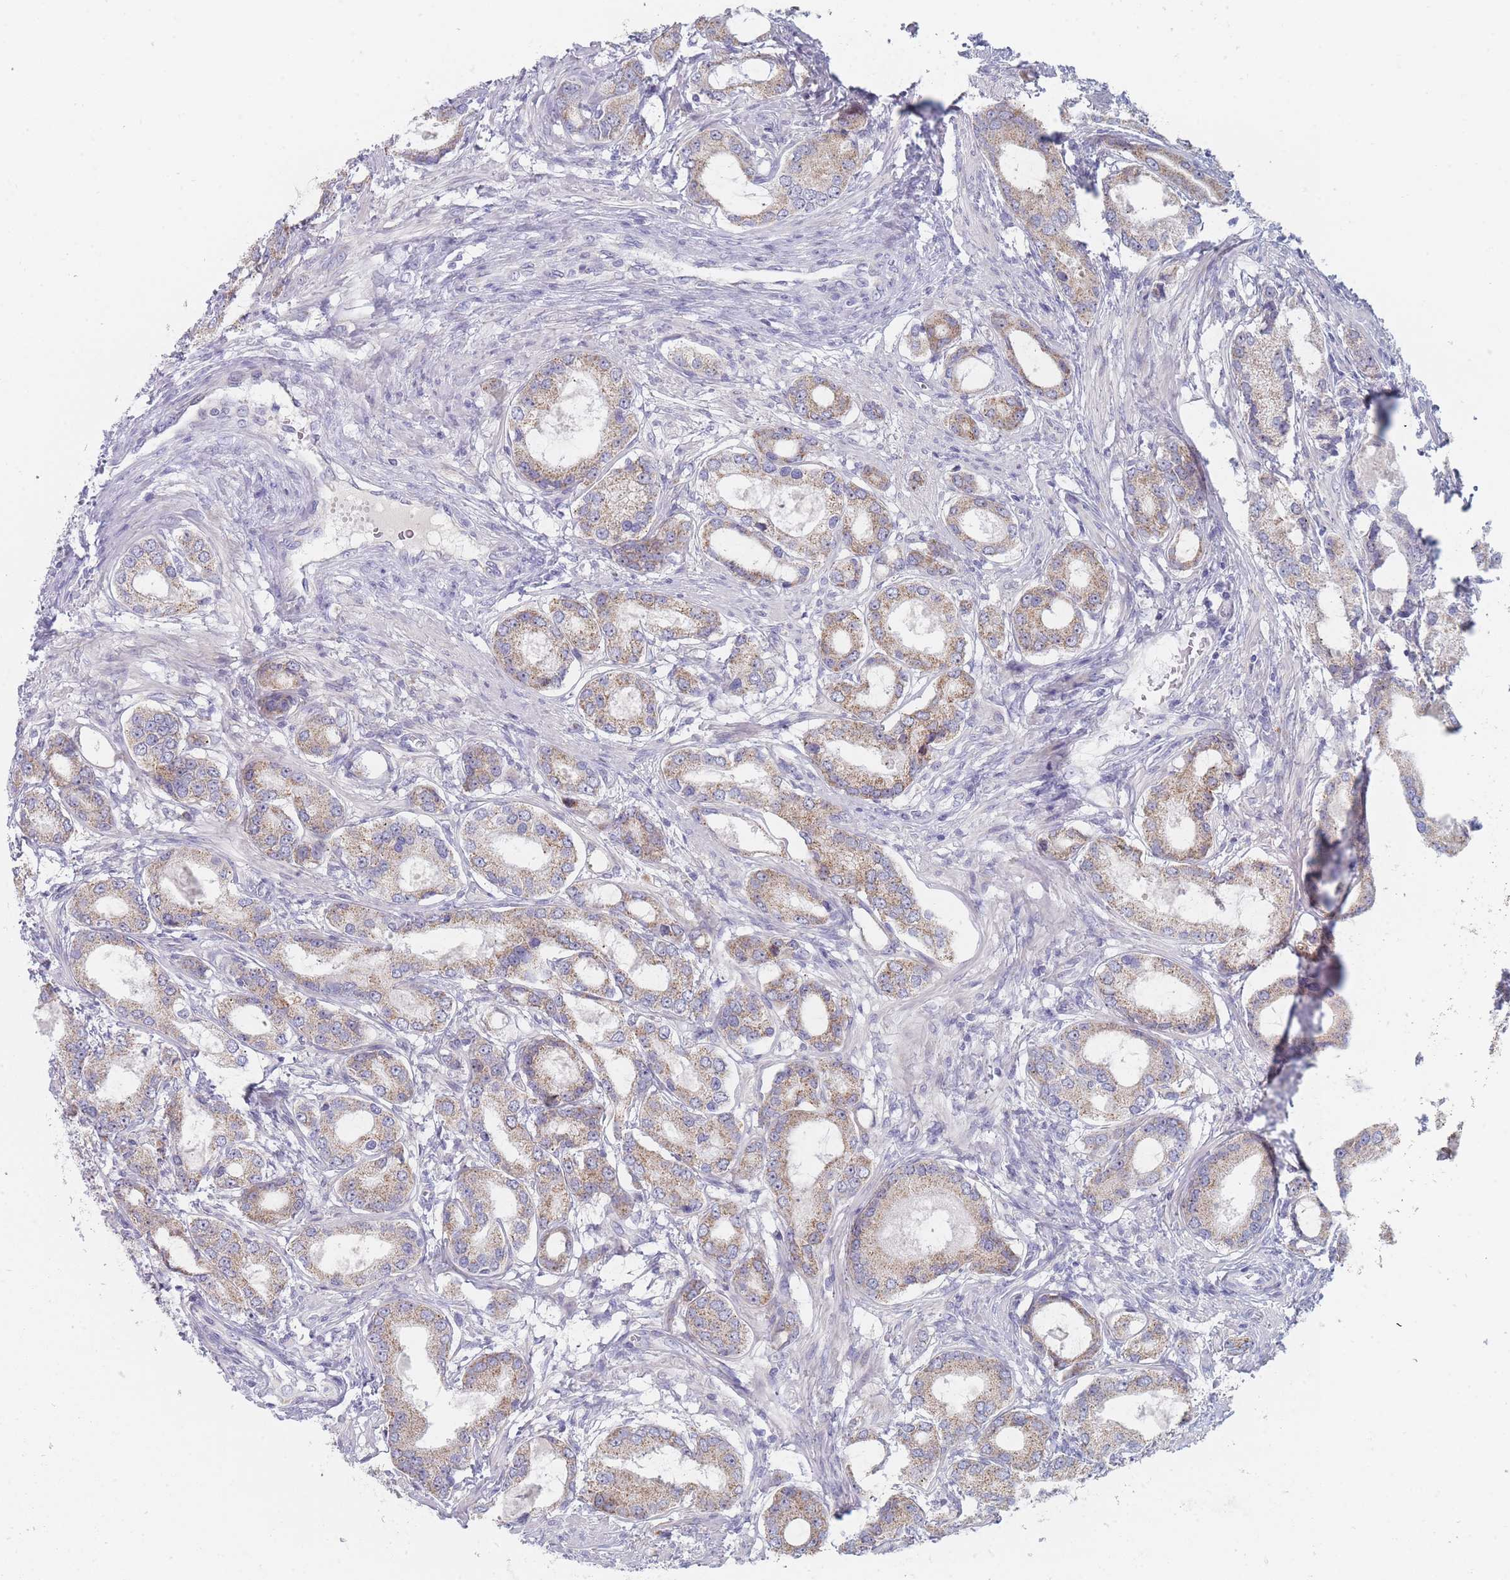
{"staining": {"intensity": "weak", "quantity": "25%-75%", "location": "cytoplasmic/membranous"}, "tissue": "prostate cancer", "cell_type": "Tumor cells", "image_type": "cancer", "snomed": [{"axis": "morphology", "description": "Adenocarcinoma, High grade"}, {"axis": "topography", "description": "Prostate"}], "caption": "Tumor cells exhibit low levels of weak cytoplasmic/membranous expression in about 25%-75% of cells in human prostate cancer (high-grade adenocarcinoma).", "gene": "RNF8", "patient": {"sex": "male", "age": 69}}